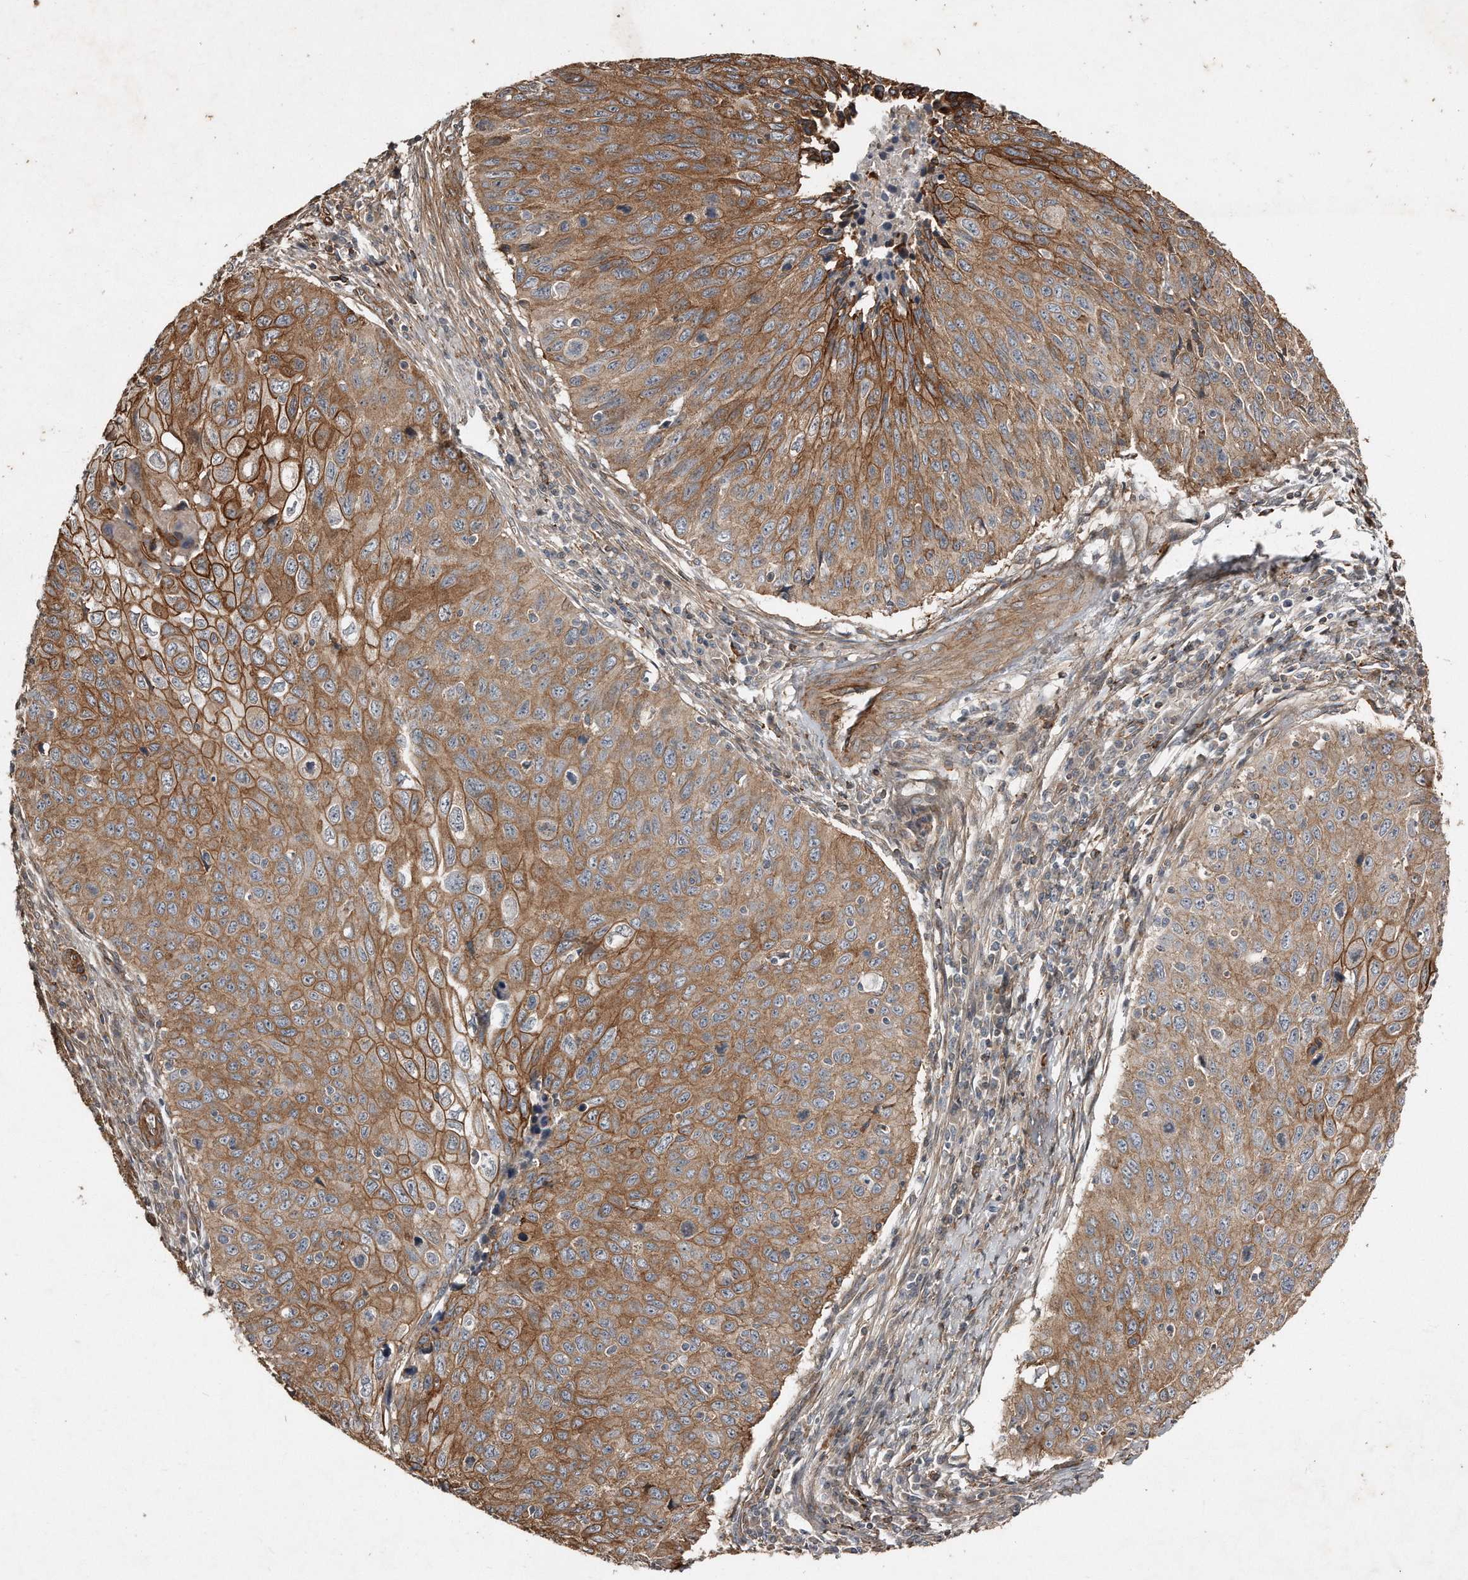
{"staining": {"intensity": "moderate", "quantity": ">75%", "location": "cytoplasmic/membranous"}, "tissue": "cervical cancer", "cell_type": "Tumor cells", "image_type": "cancer", "snomed": [{"axis": "morphology", "description": "Squamous cell carcinoma, NOS"}, {"axis": "topography", "description": "Cervix"}], "caption": "Immunohistochemistry (DAB) staining of cervical cancer reveals moderate cytoplasmic/membranous protein staining in approximately >75% of tumor cells. (DAB IHC, brown staining for protein, blue staining for nuclei).", "gene": "SNAP47", "patient": {"sex": "female", "age": 53}}